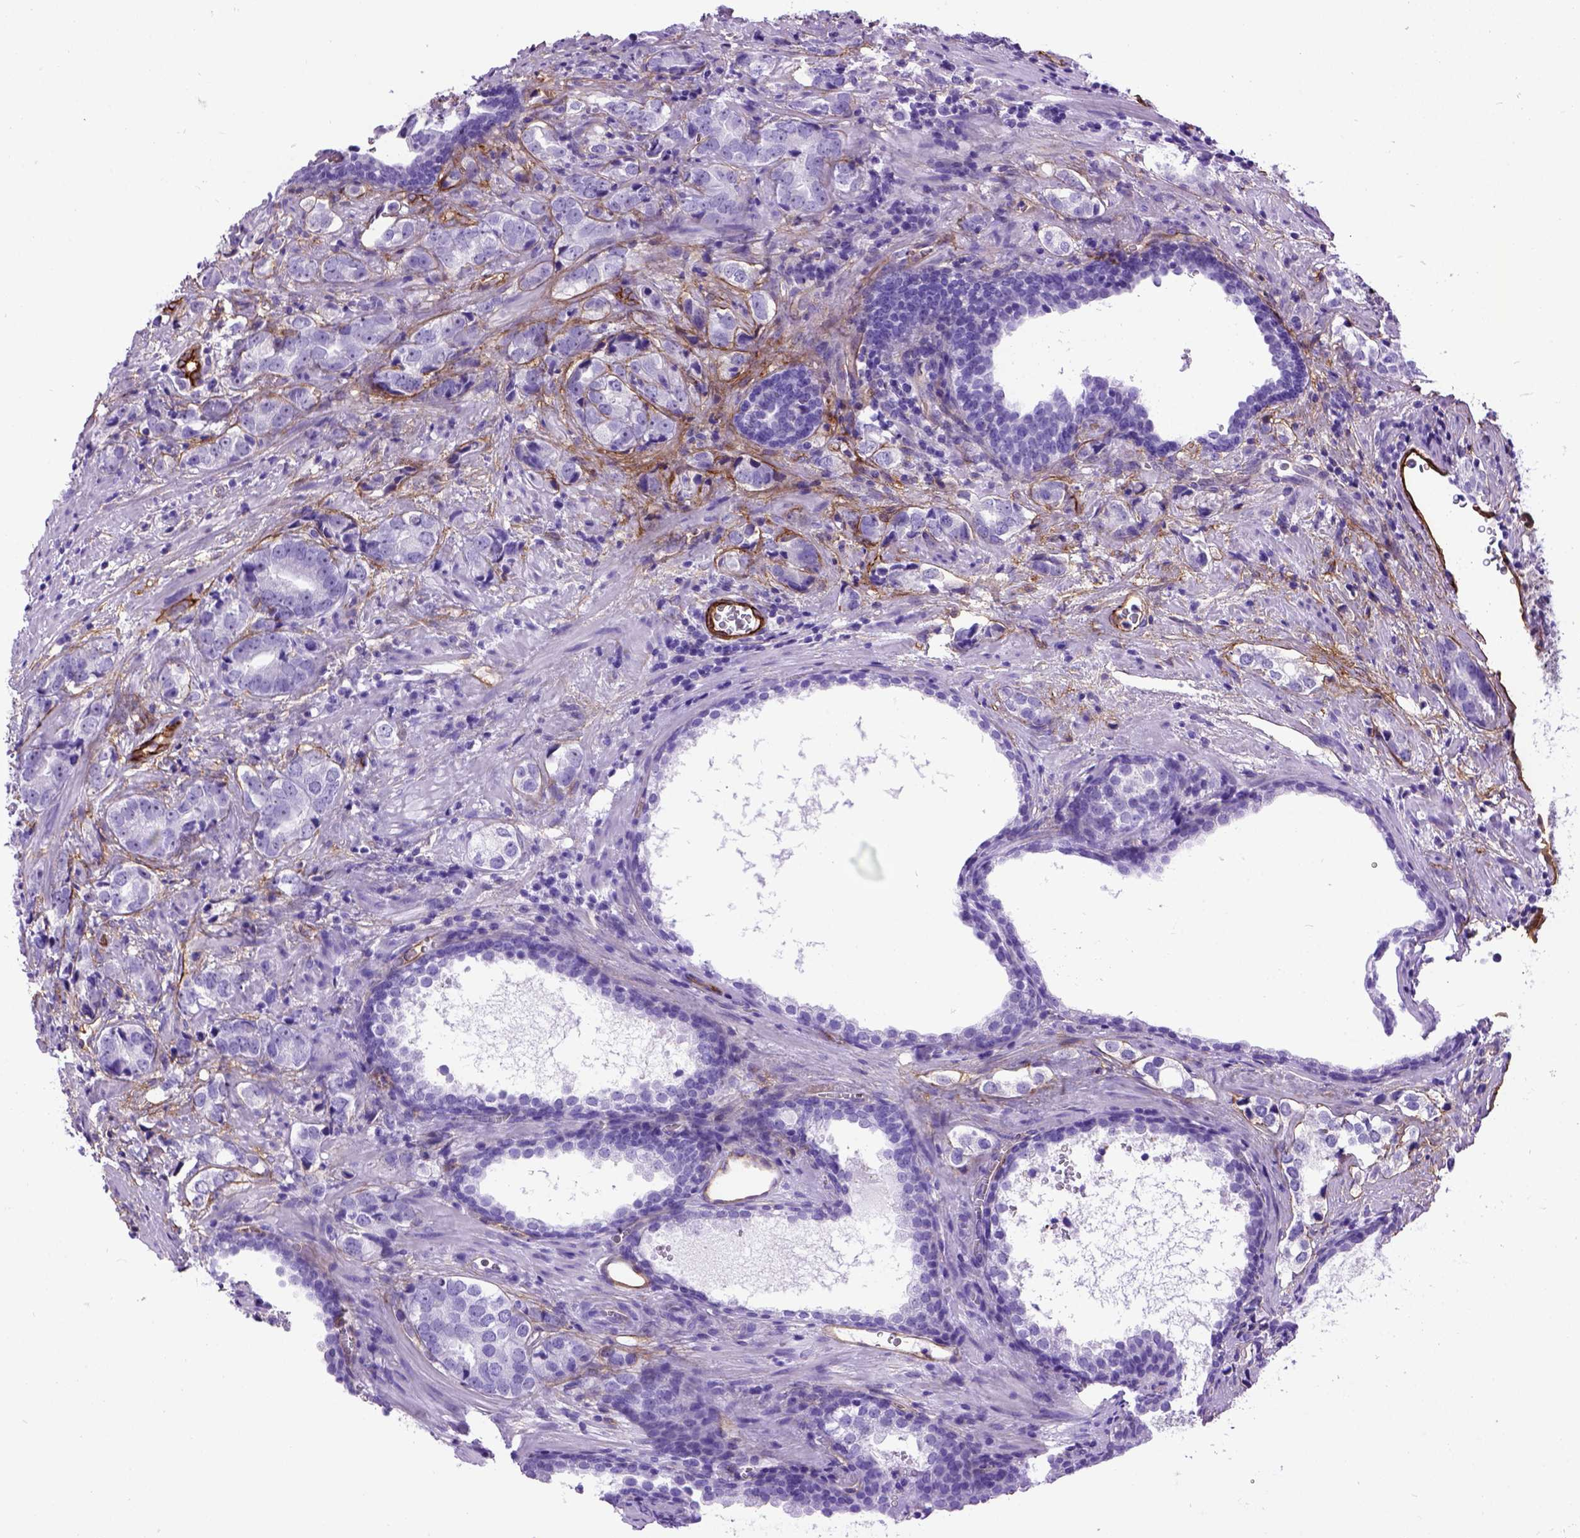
{"staining": {"intensity": "negative", "quantity": "none", "location": "none"}, "tissue": "prostate cancer", "cell_type": "Tumor cells", "image_type": "cancer", "snomed": [{"axis": "morphology", "description": "Adenocarcinoma, NOS"}, {"axis": "topography", "description": "Prostate and seminal vesicle, NOS"}], "caption": "Prostate cancer was stained to show a protein in brown. There is no significant positivity in tumor cells. (DAB (3,3'-diaminobenzidine) IHC with hematoxylin counter stain).", "gene": "ENG", "patient": {"sex": "male", "age": 63}}